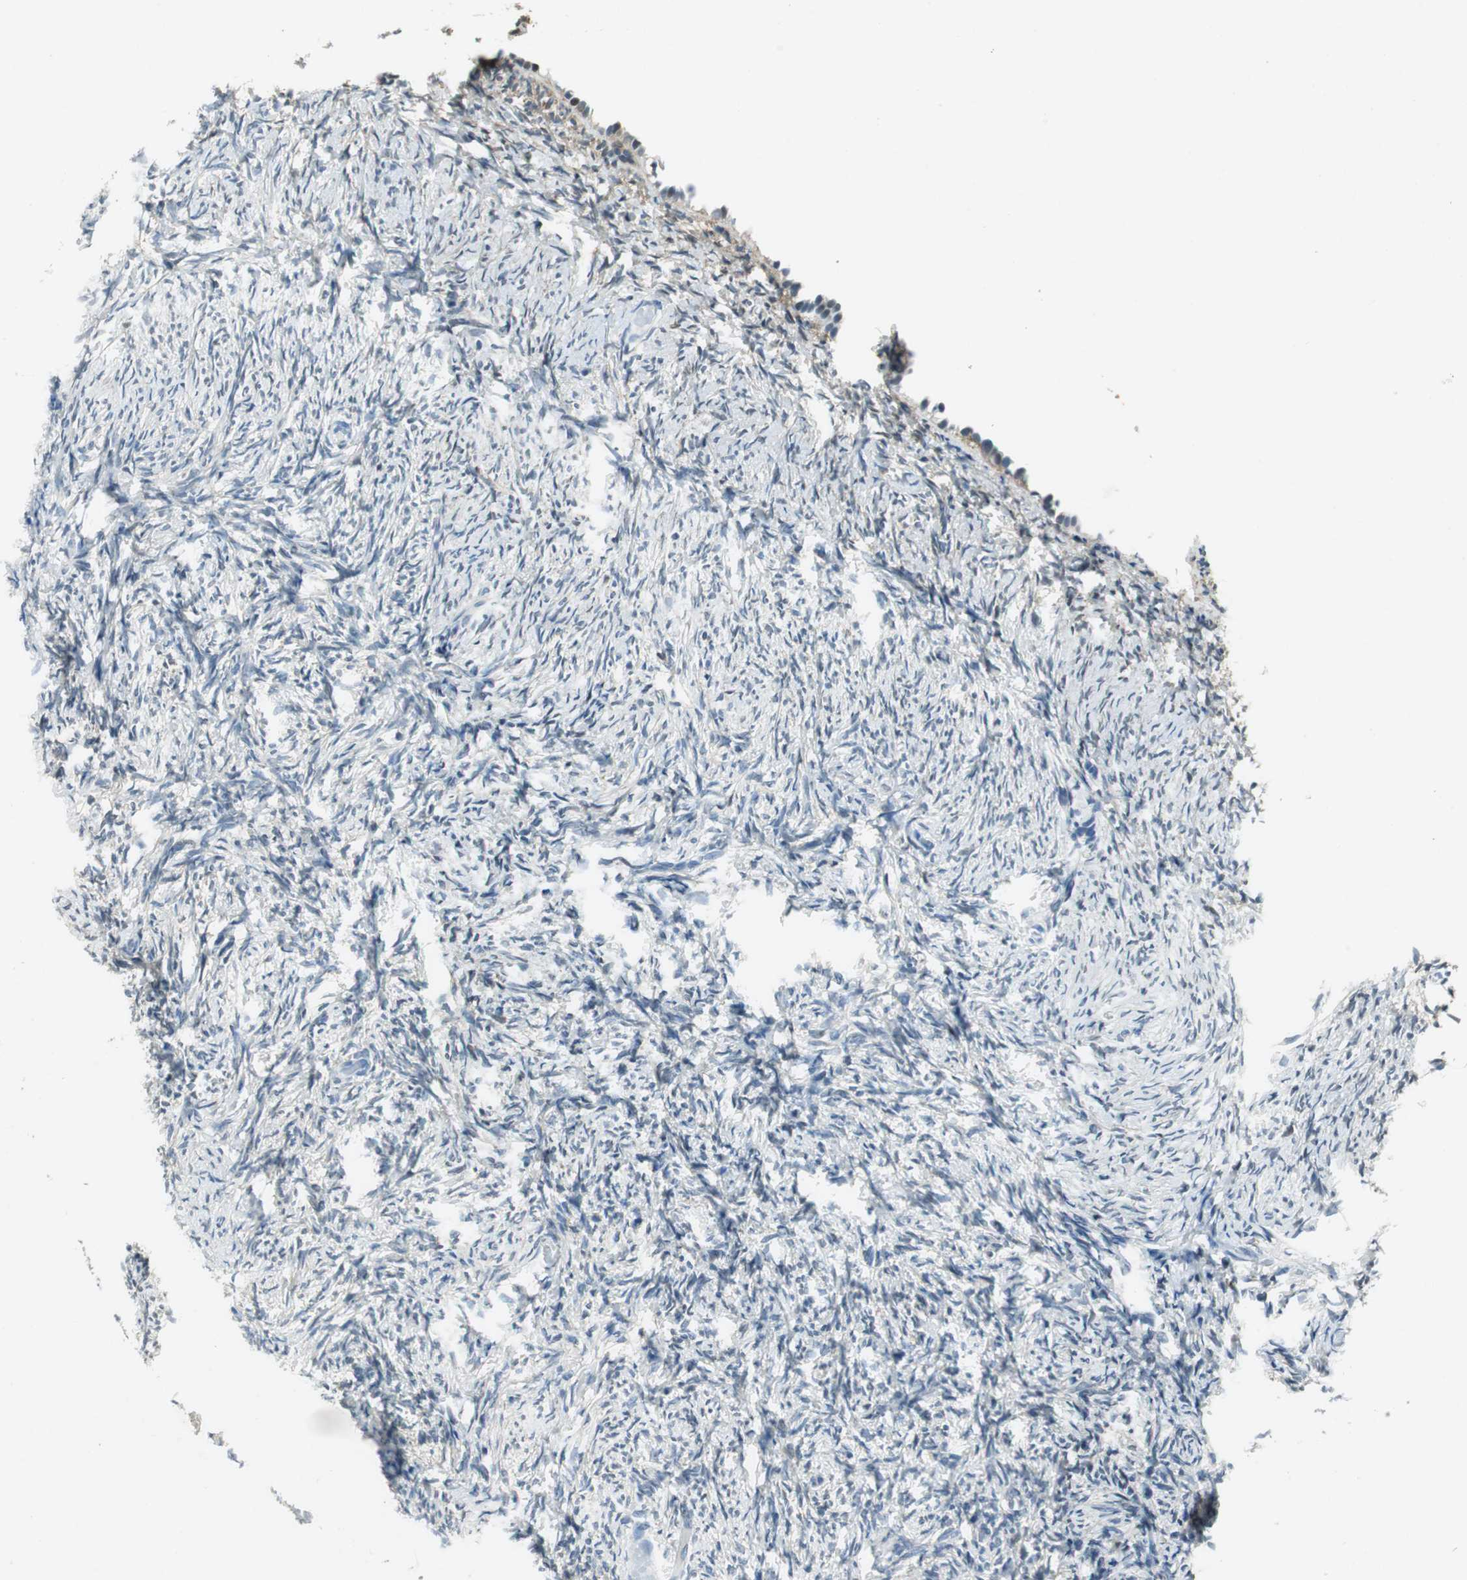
{"staining": {"intensity": "negative", "quantity": "none", "location": "none"}, "tissue": "ovary", "cell_type": "Ovarian stroma cells", "image_type": "normal", "snomed": [{"axis": "morphology", "description": "Normal tissue, NOS"}, {"axis": "topography", "description": "Ovary"}], "caption": "The histopathology image shows no significant positivity in ovarian stroma cells of ovary. Nuclei are stained in blue.", "gene": "ME1", "patient": {"sex": "female", "age": 60}}